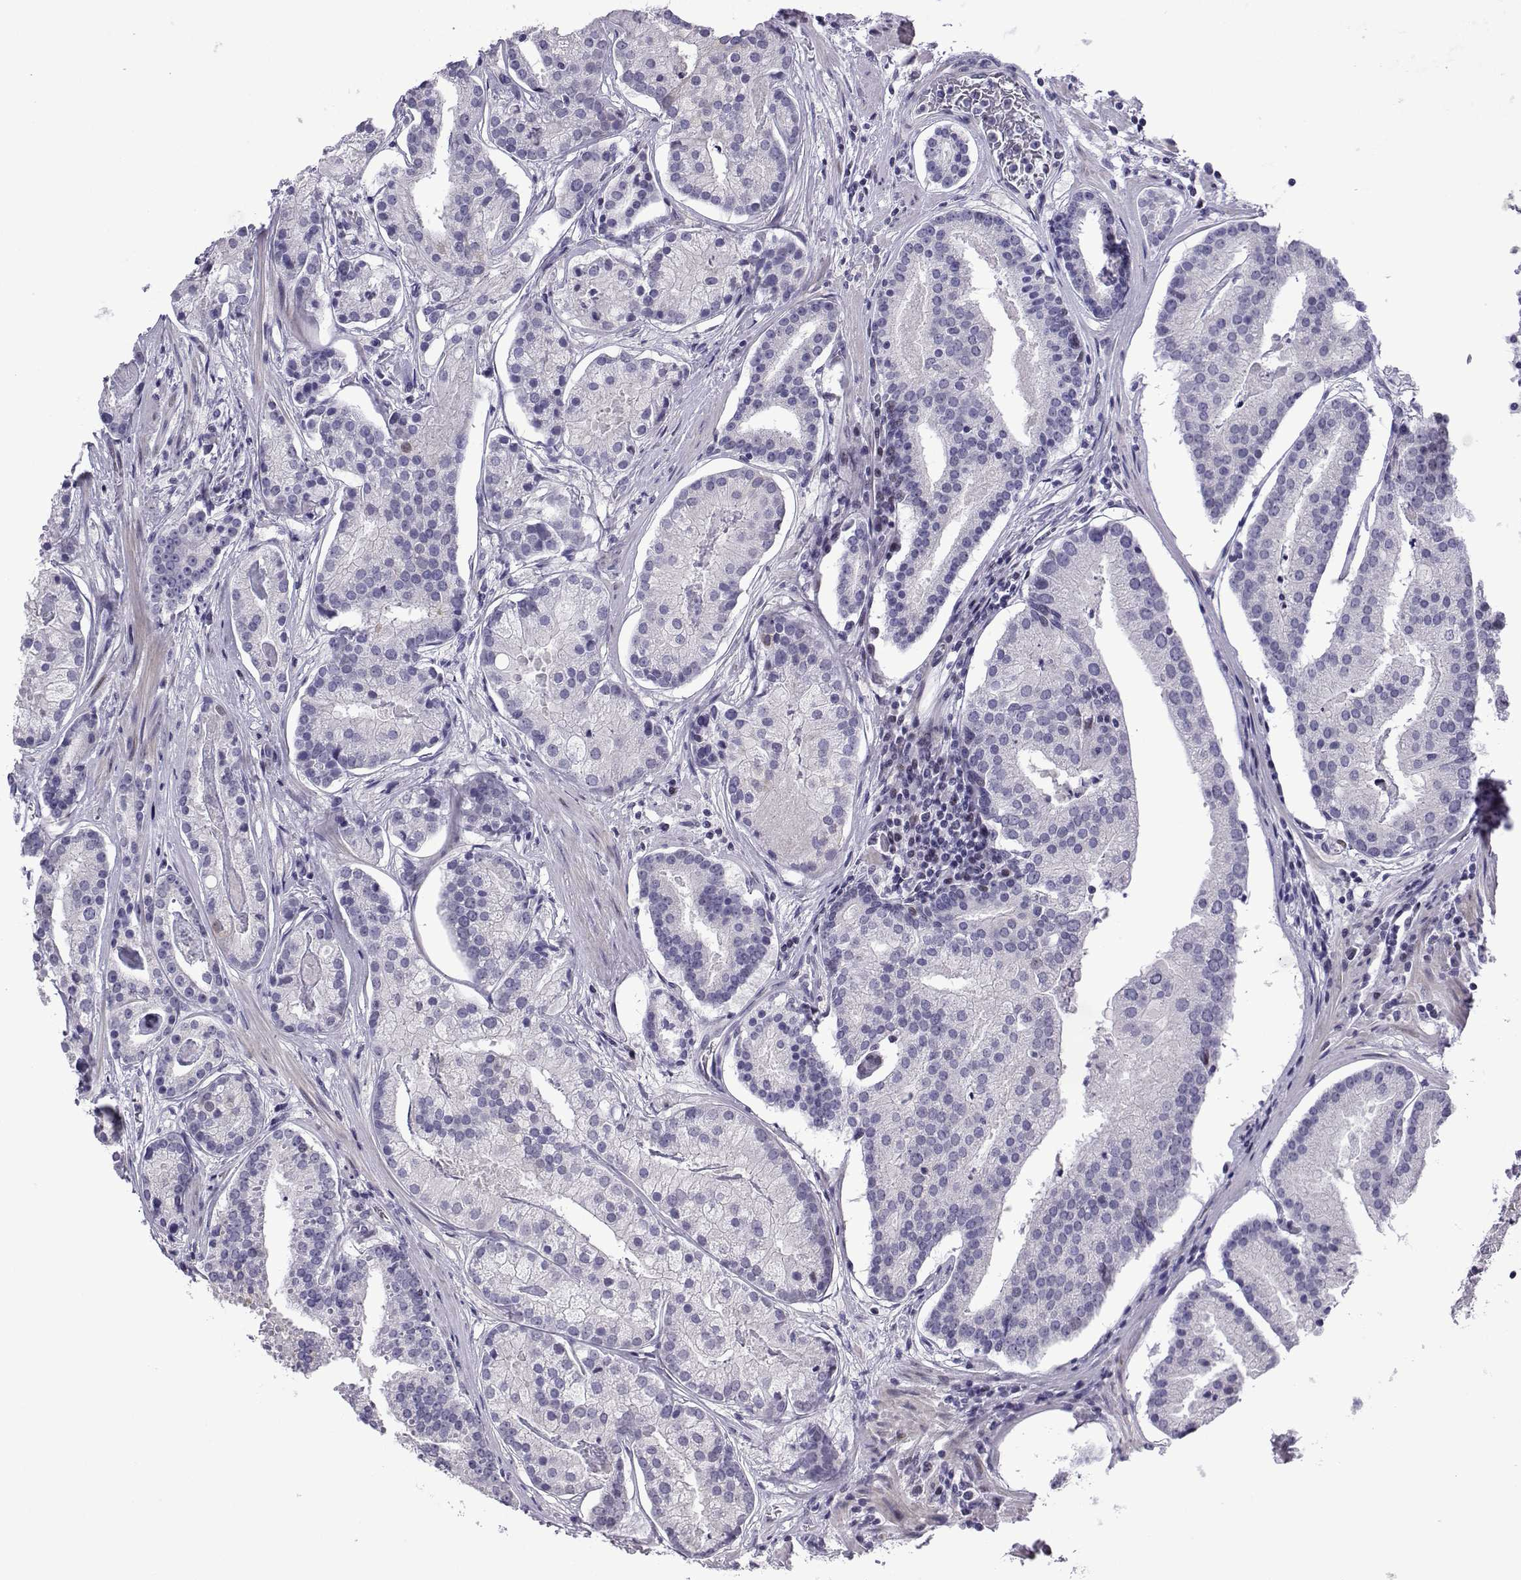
{"staining": {"intensity": "weak", "quantity": "<25%", "location": "nuclear"}, "tissue": "prostate cancer", "cell_type": "Tumor cells", "image_type": "cancer", "snomed": [{"axis": "morphology", "description": "Adenocarcinoma, NOS"}, {"axis": "topography", "description": "Prostate and seminal vesicle, NOS"}, {"axis": "topography", "description": "Prostate"}], "caption": "This micrograph is of prostate cancer stained with immunohistochemistry (IHC) to label a protein in brown with the nuclei are counter-stained blue. There is no positivity in tumor cells.", "gene": "CFAP70", "patient": {"sex": "male", "age": 44}}